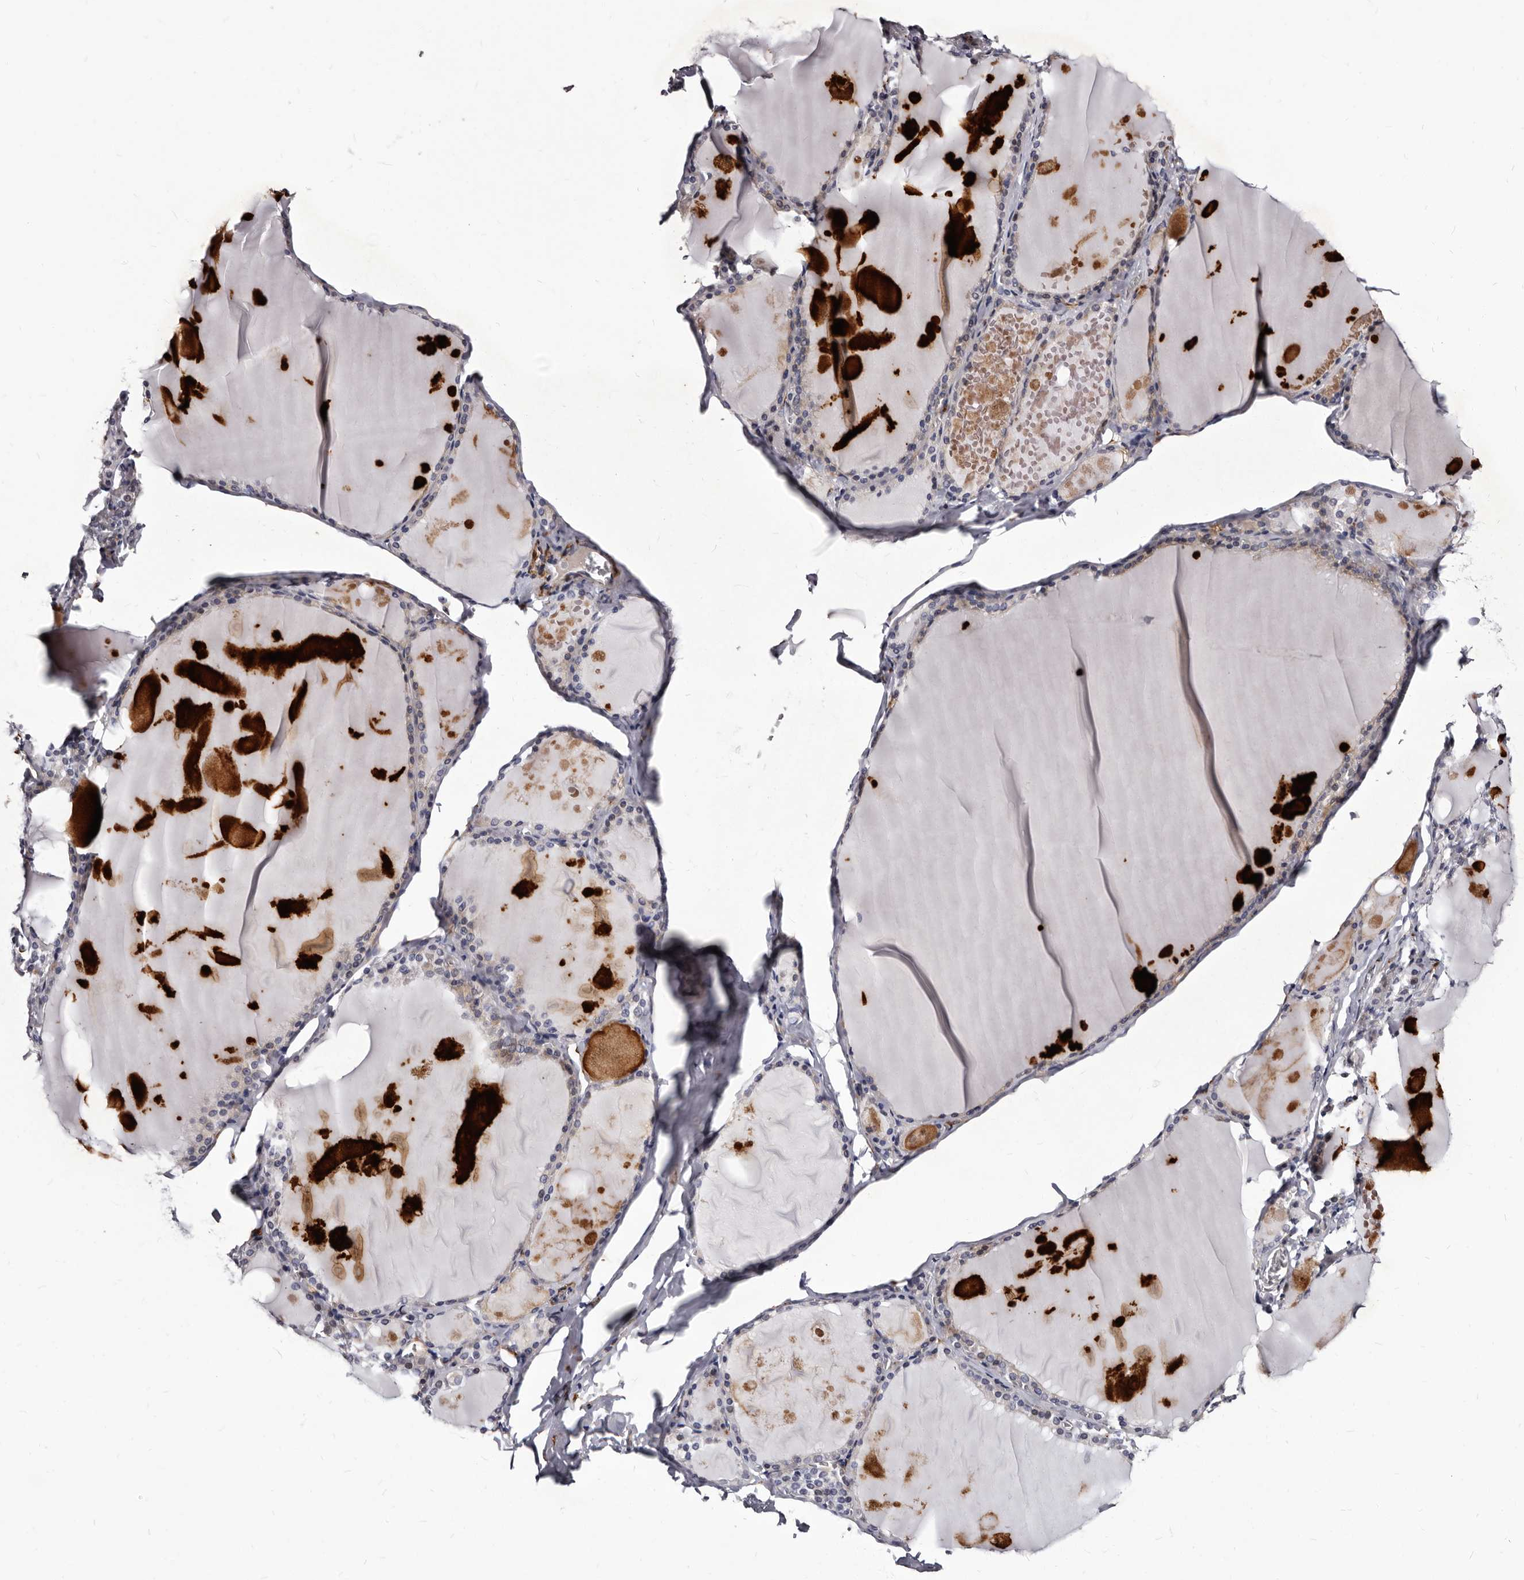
{"staining": {"intensity": "negative", "quantity": "none", "location": "none"}, "tissue": "thyroid gland", "cell_type": "Glandular cells", "image_type": "normal", "snomed": [{"axis": "morphology", "description": "Normal tissue, NOS"}, {"axis": "topography", "description": "Thyroid gland"}], "caption": "Immunohistochemistry micrograph of normal human thyroid gland stained for a protein (brown), which reveals no staining in glandular cells.", "gene": "AUNIP", "patient": {"sex": "male", "age": 56}}